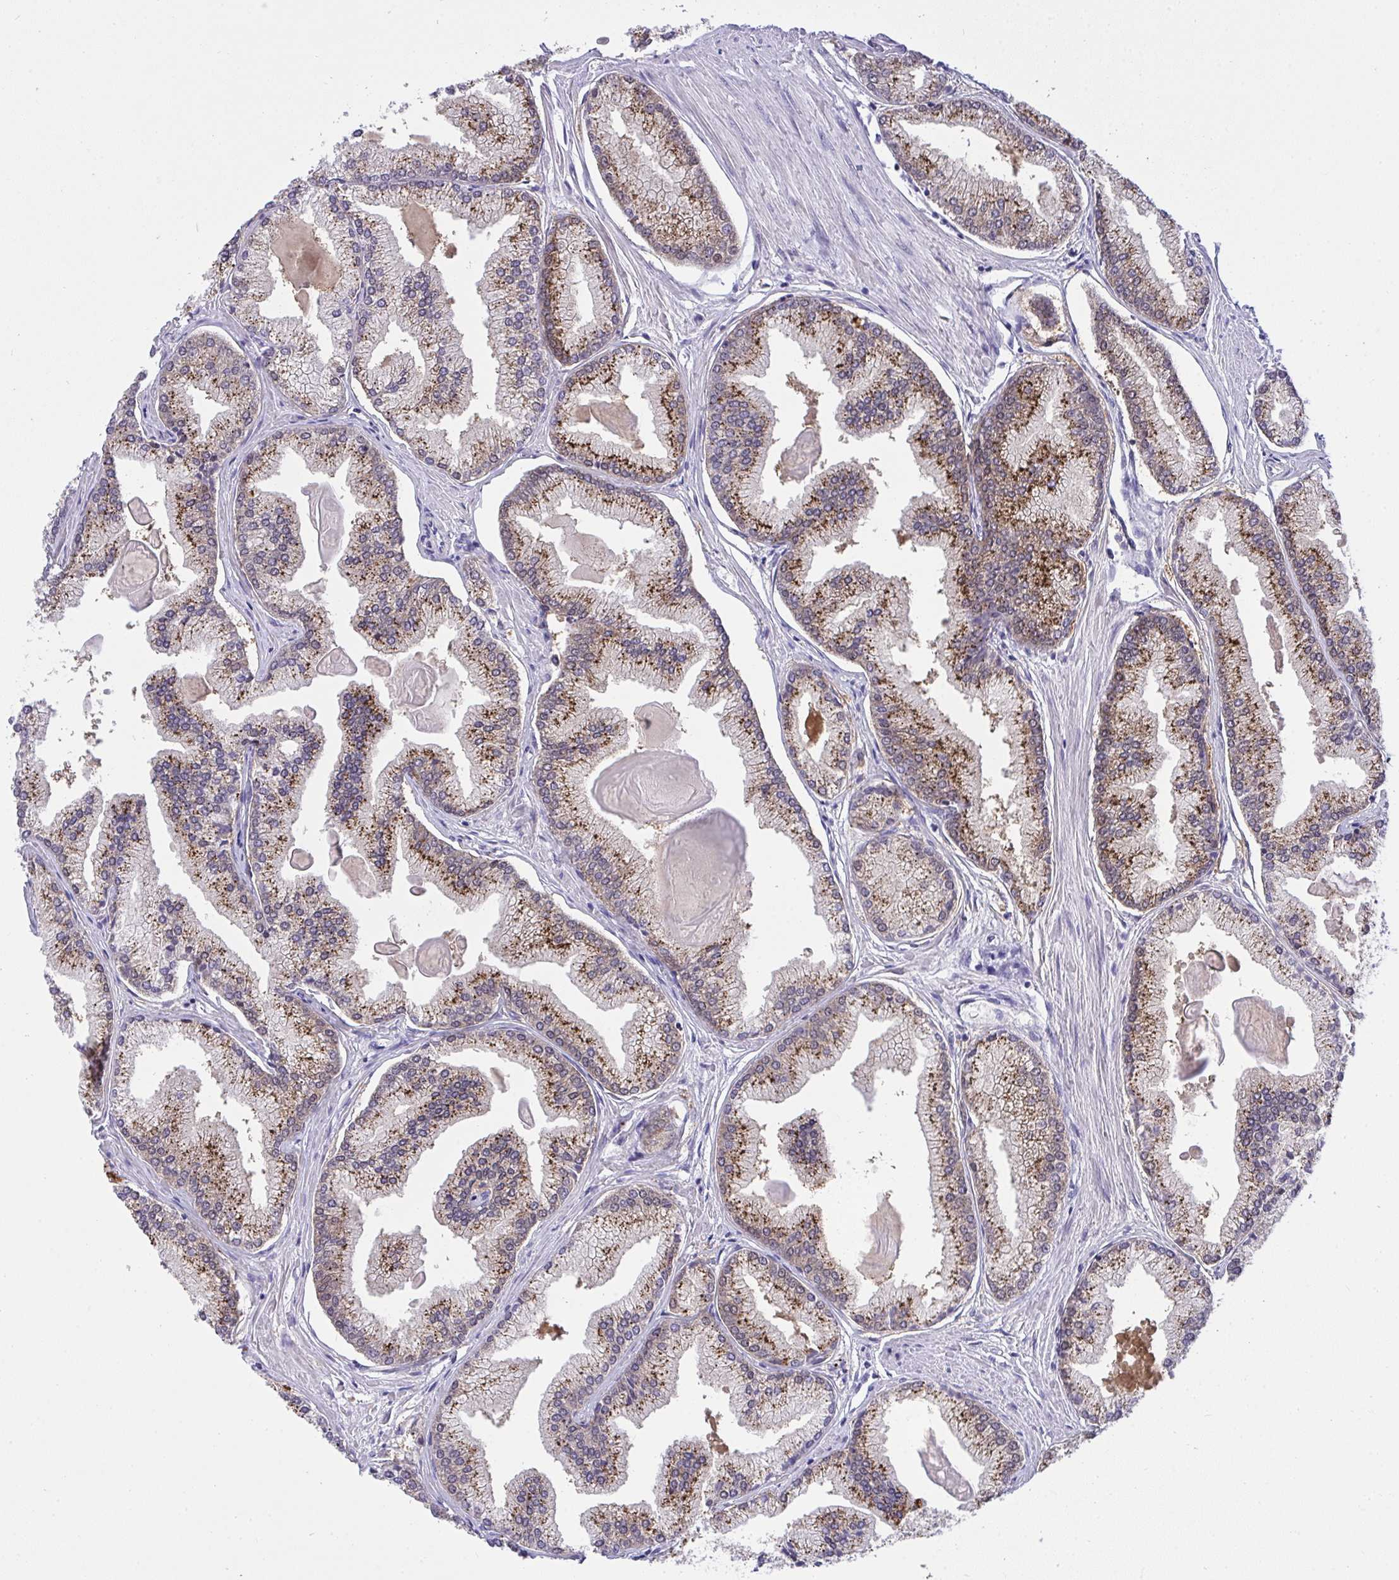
{"staining": {"intensity": "strong", "quantity": "25%-75%", "location": "cytoplasmic/membranous"}, "tissue": "prostate cancer", "cell_type": "Tumor cells", "image_type": "cancer", "snomed": [{"axis": "morphology", "description": "Adenocarcinoma, High grade"}, {"axis": "topography", "description": "Prostate"}], "caption": "Immunohistochemistry histopathology image of prostate high-grade adenocarcinoma stained for a protein (brown), which exhibits high levels of strong cytoplasmic/membranous staining in about 25%-75% of tumor cells.", "gene": "HOXD12", "patient": {"sex": "male", "age": 68}}